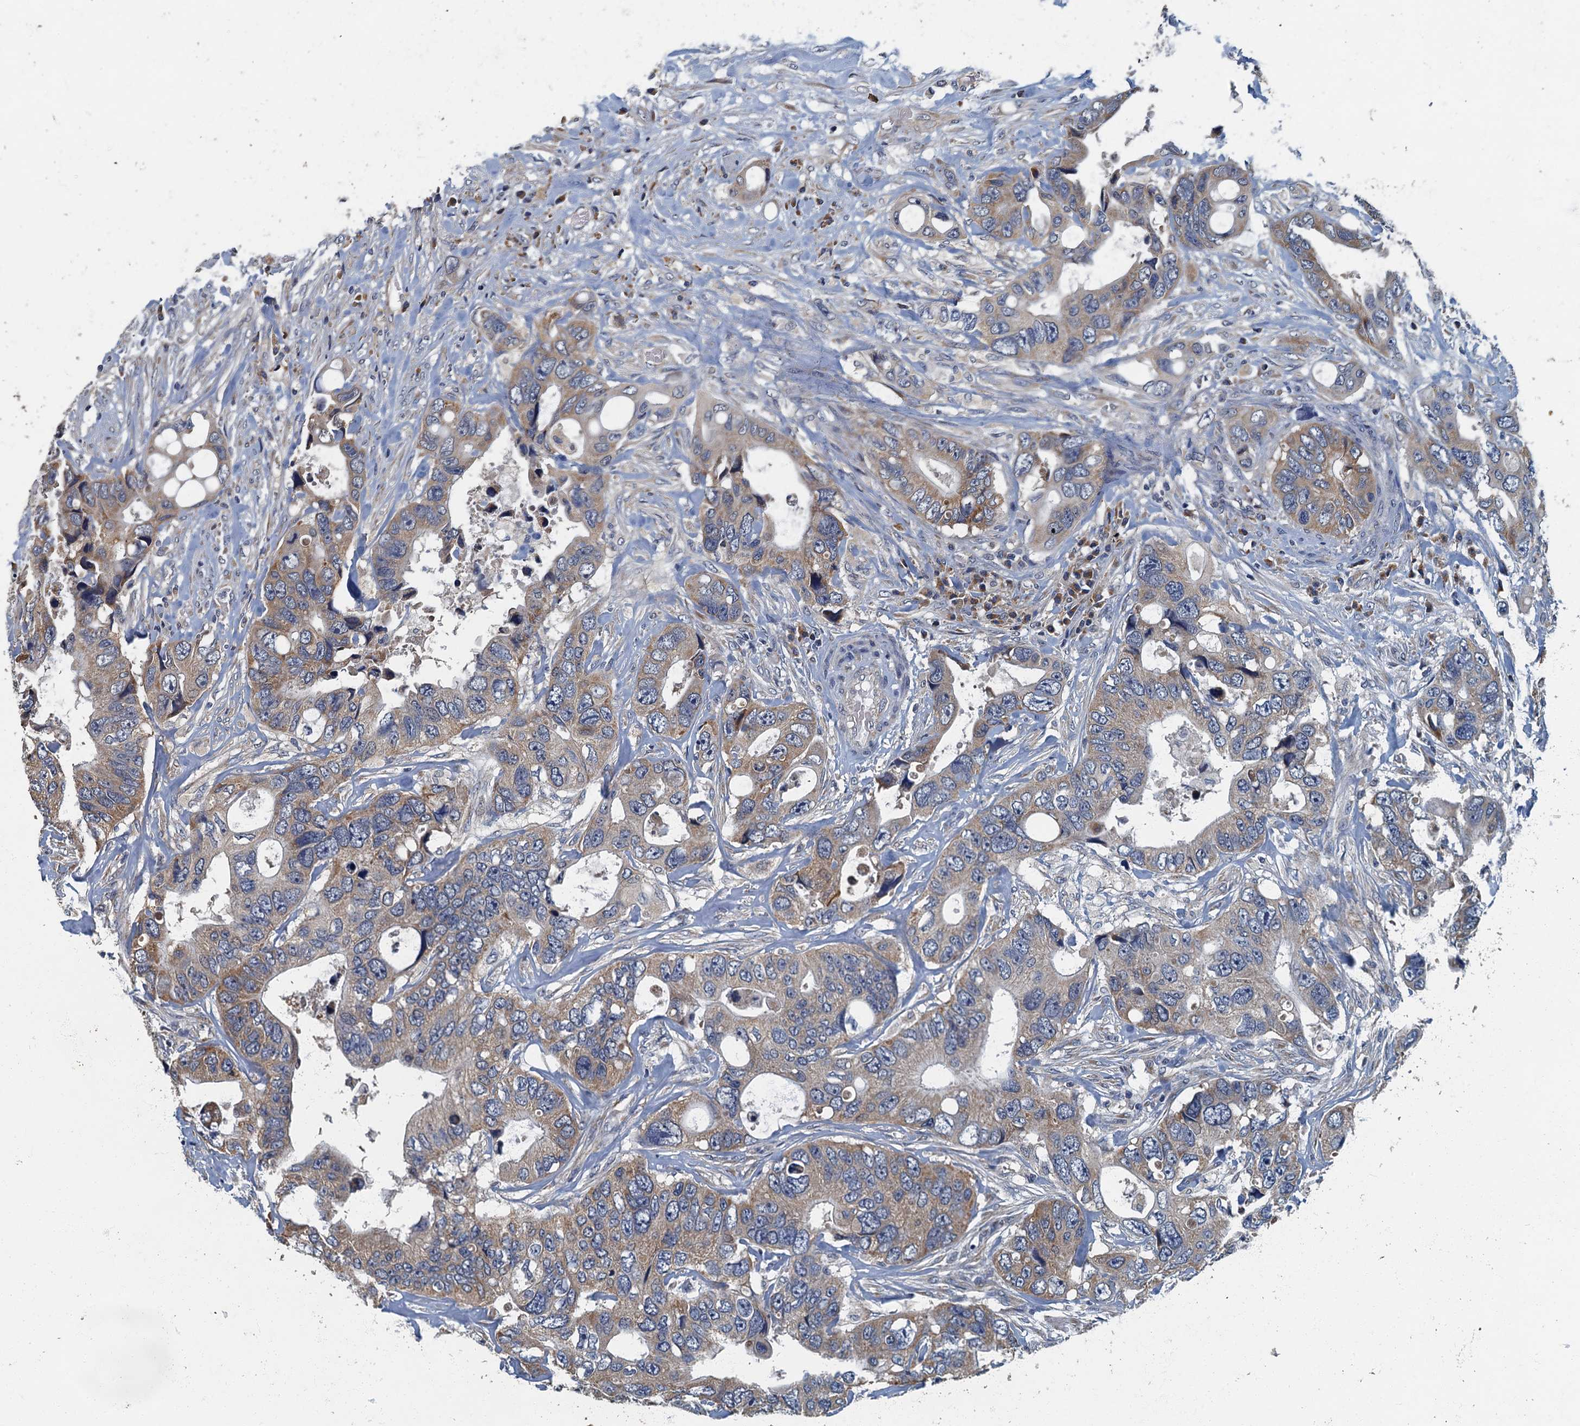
{"staining": {"intensity": "weak", "quantity": "25%-75%", "location": "cytoplasmic/membranous"}, "tissue": "colorectal cancer", "cell_type": "Tumor cells", "image_type": "cancer", "snomed": [{"axis": "morphology", "description": "Adenocarcinoma, NOS"}, {"axis": "topography", "description": "Rectum"}], "caption": "The micrograph shows staining of colorectal cancer, revealing weak cytoplasmic/membranous protein positivity (brown color) within tumor cells.", "gene": "DDX49", "patient": {"sex": "male", "age": 57}}